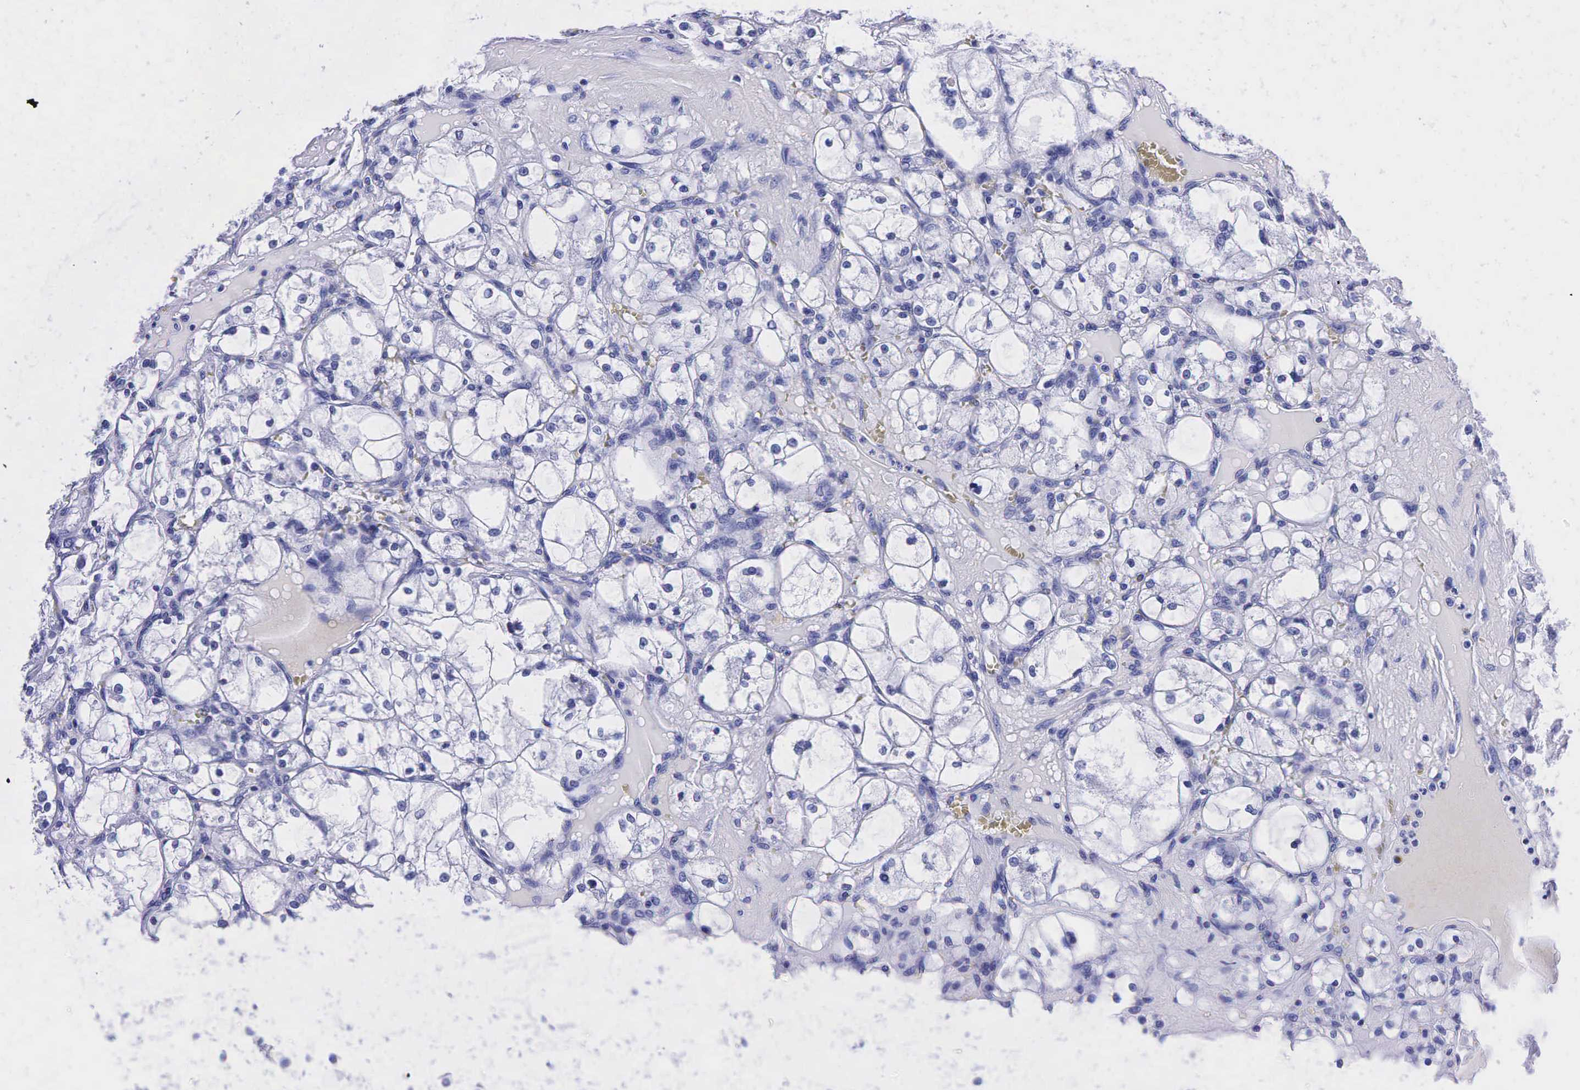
{"staining": {"intensity": "negative", "quantity": "none", "location": "none"}, "tissue": "renal cancer", "cell_type": "Tumor cells", "image_type": "cancer", "snomed": [{"axis": "morphology", "description": "Adenocarcinoma, NOS"}, {"axis": "topography", "description": "Kidney"}], "caption": "Protein analysis of renal cancer exhibits no significant staining in tumor cells. The staining was performed using DAB (3,3'-diaminobenzidine) to visualize the protein expression in brown, while the nuclei were stained in blue with hematoxylin (Magnification: 20x).", "gene": "TG", "patient": {"sex": "male", "age": 61}}